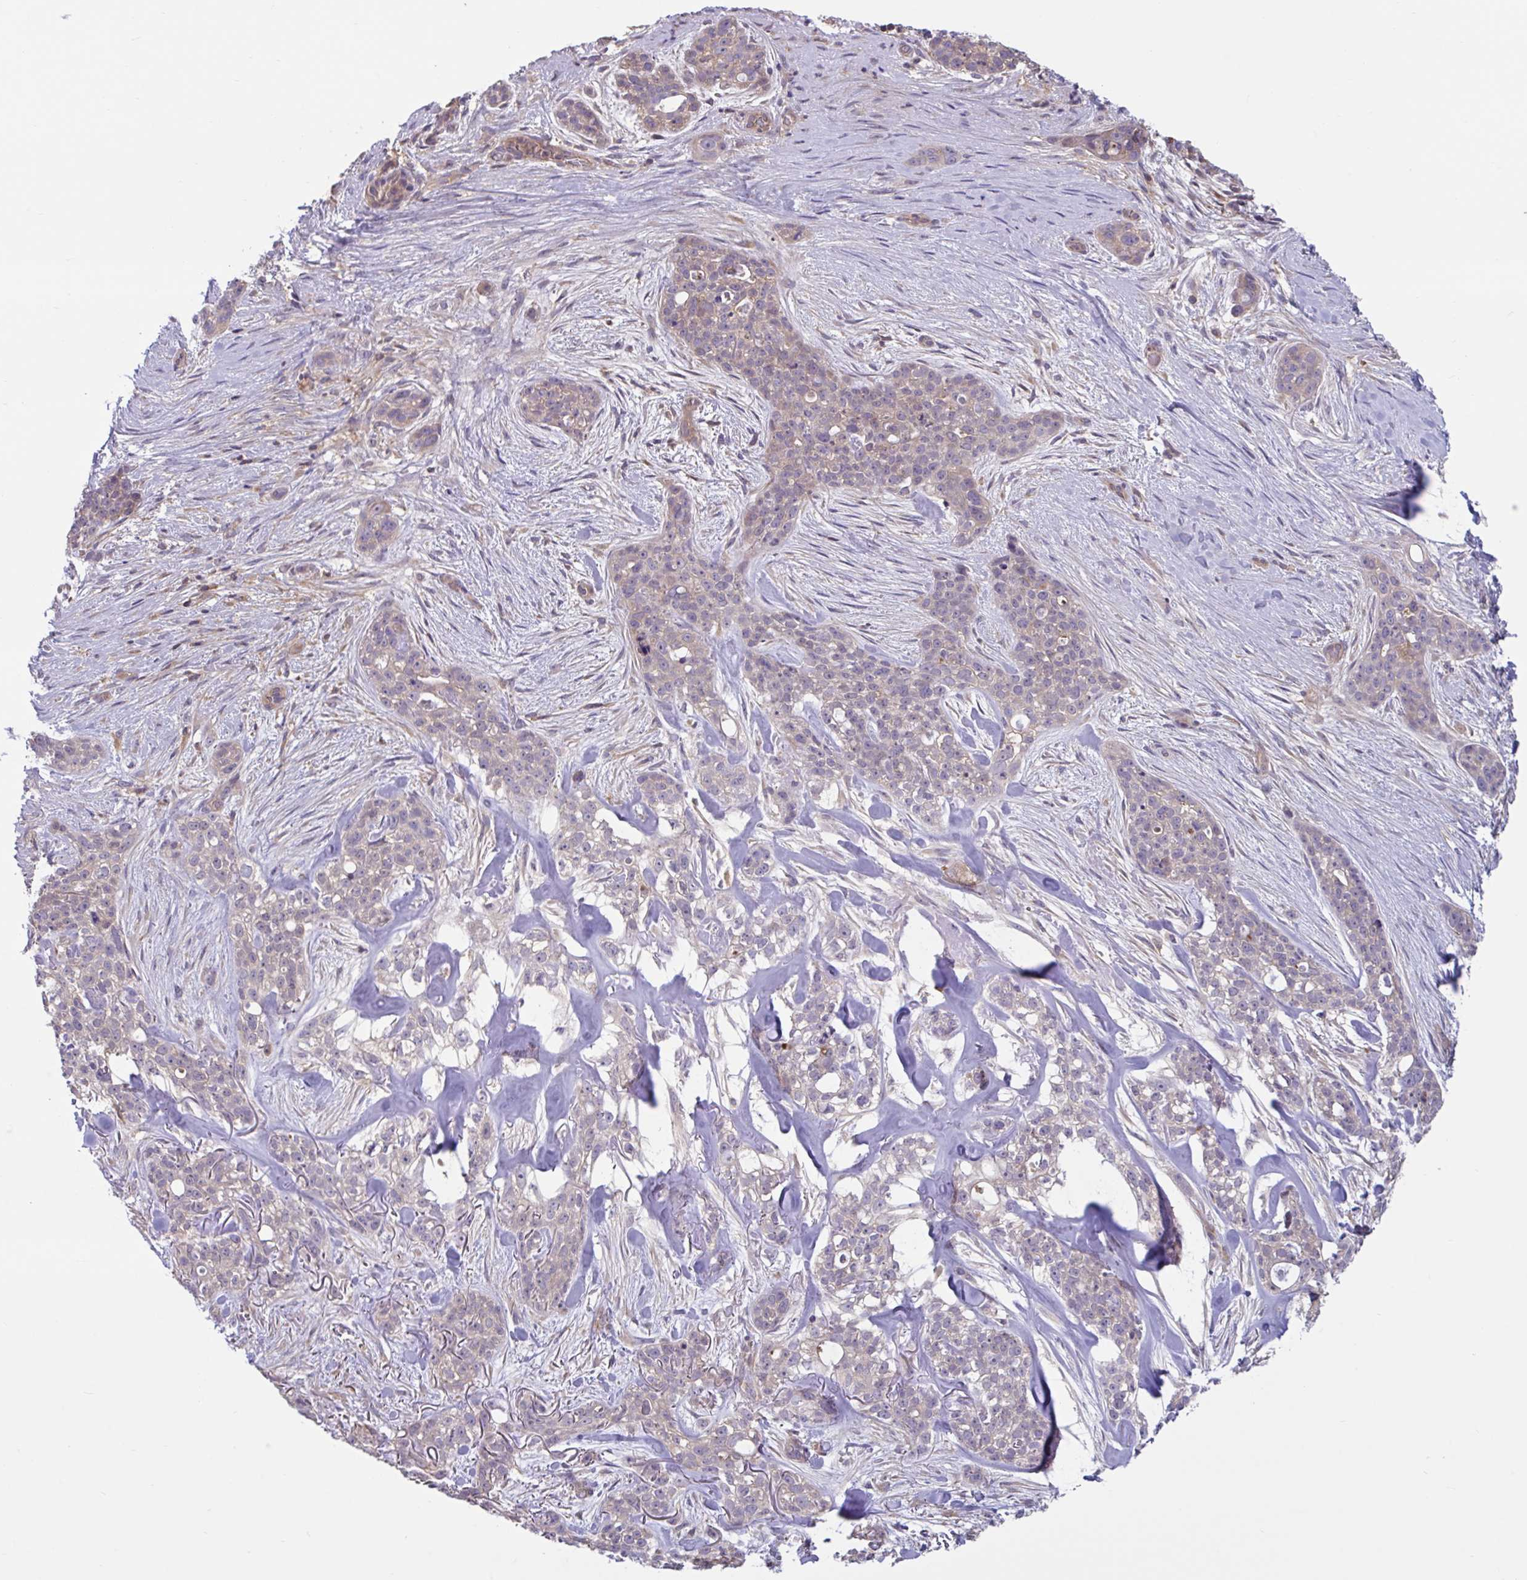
{"staining": {"intensity": "weak", "quantity": "25%-75%", "location": "cytoplasmic/membranous"}, "tissue": "skin cancer", "cell_type": "Tumor cells", "image_type": "cancer", "snomed": [{"axis": "morphology", "description": "Basal cell carcinoma"}, {"axis": "topography", "description": "Skin"}], "caption": "This micrograph demonstrates skin cancer (basal cell carcinoma) stained with immunohistochemistry to label a protein in brown. The cytoplasmic/membranous of tumor cells show weak positivity for the protein. Nuclei are counter-stained blue.", "gene": "IST1", "patient": {"sex": "female", "age": 79}}